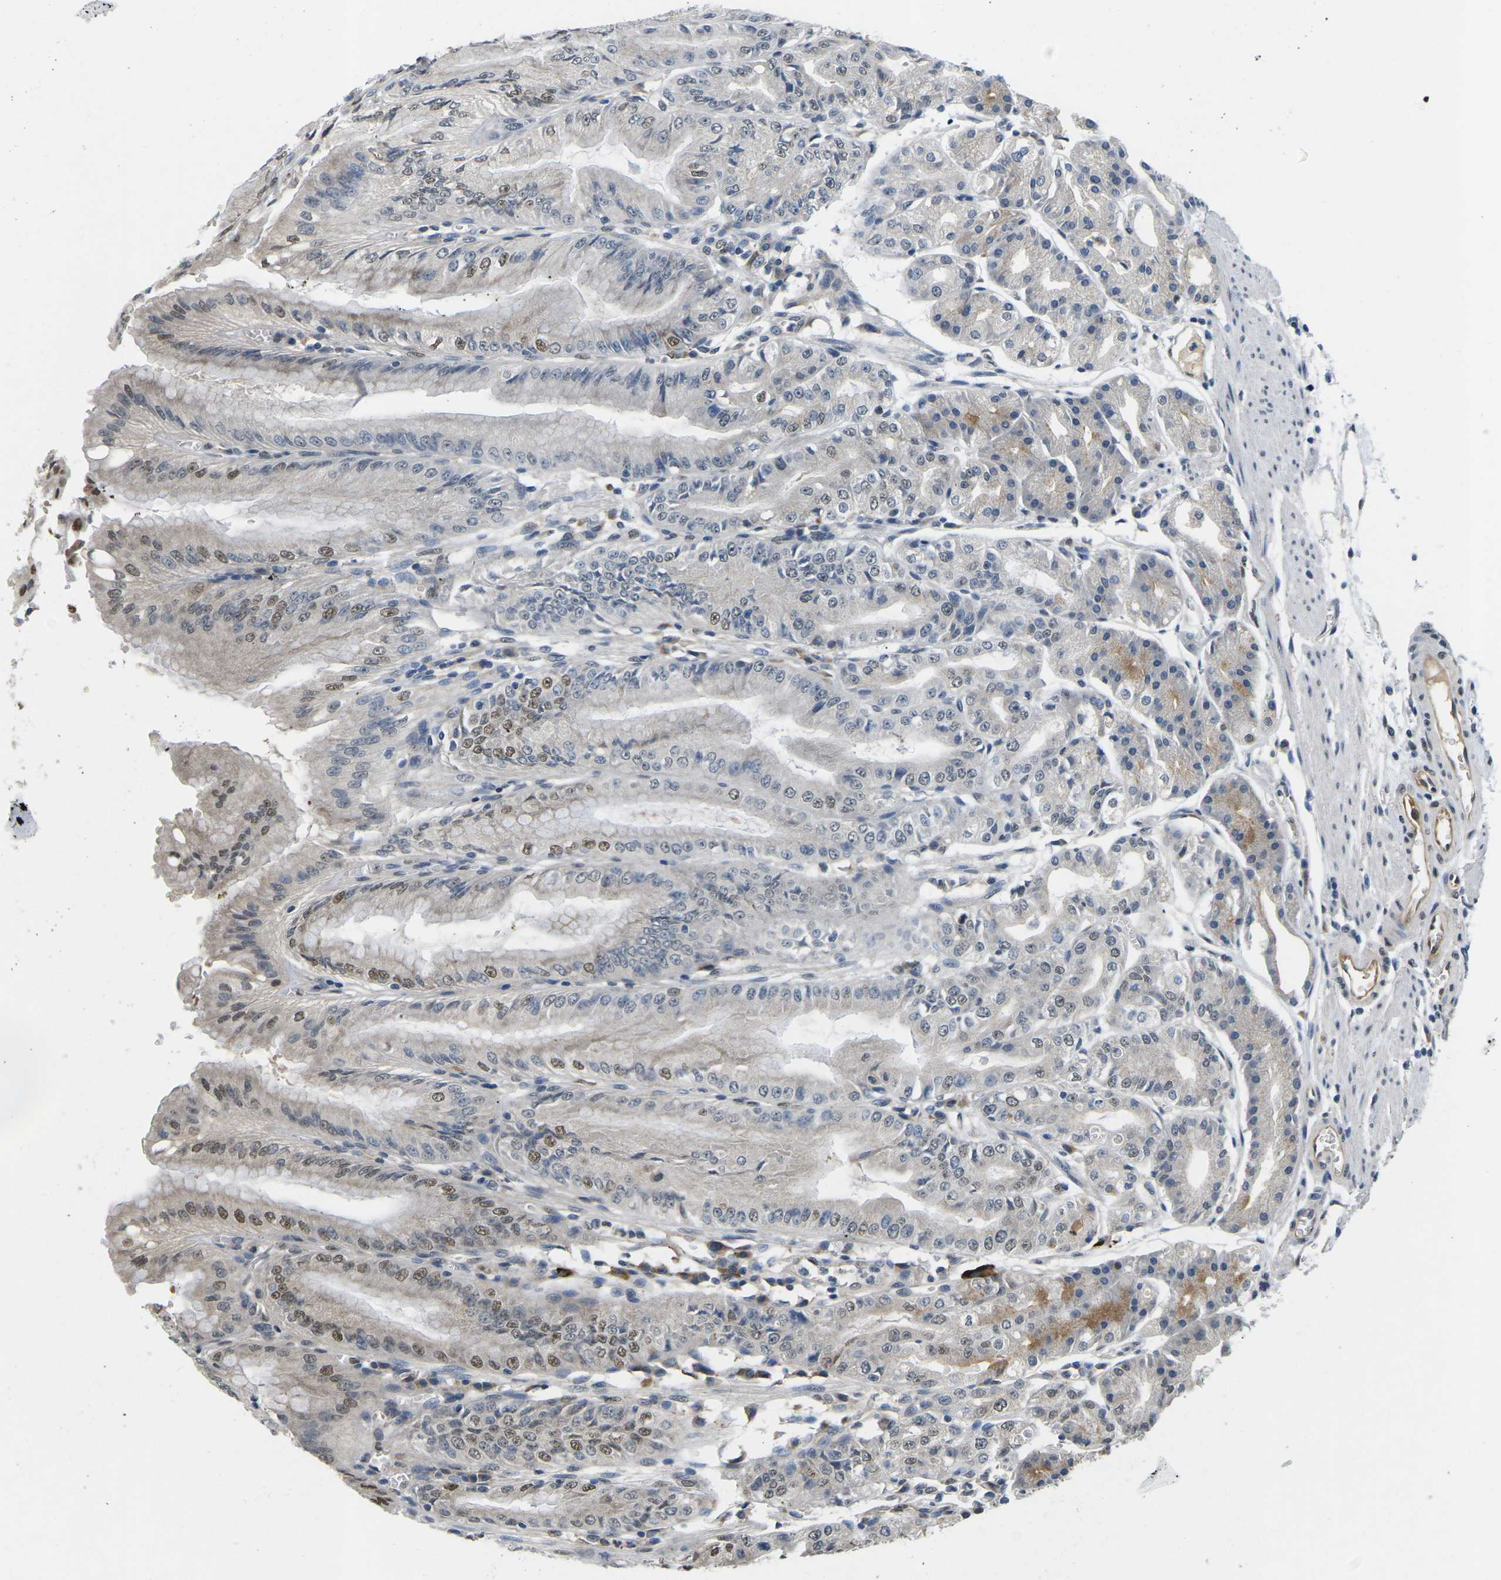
{"staining": {"intensity": "moderate", "quantity": "25%-75%", "location": "cytoplasmic/membranous,nuclear"}, "tissue": "stomach", "cell_type": "Glandular cells", "image_type": "normal", "snomed": [{"axis": "morphology", "description": "Normal tissue, NOS"}, {"axis": "topography", "description": "Stomach, lower"}], "caption": "Protein analysis of normal stomach reveals moderate cytoplasmic/membranous,nuclear expression in approximately 25%-75% of glandular cells. The staining was performed using DAB to visualize the protein expression in brown, while the nuclei were stained in blue with hematoxylin (Magnification: 20x).", "gene": "ERBB4", "patient": {"sex": "male", "age": 71}}